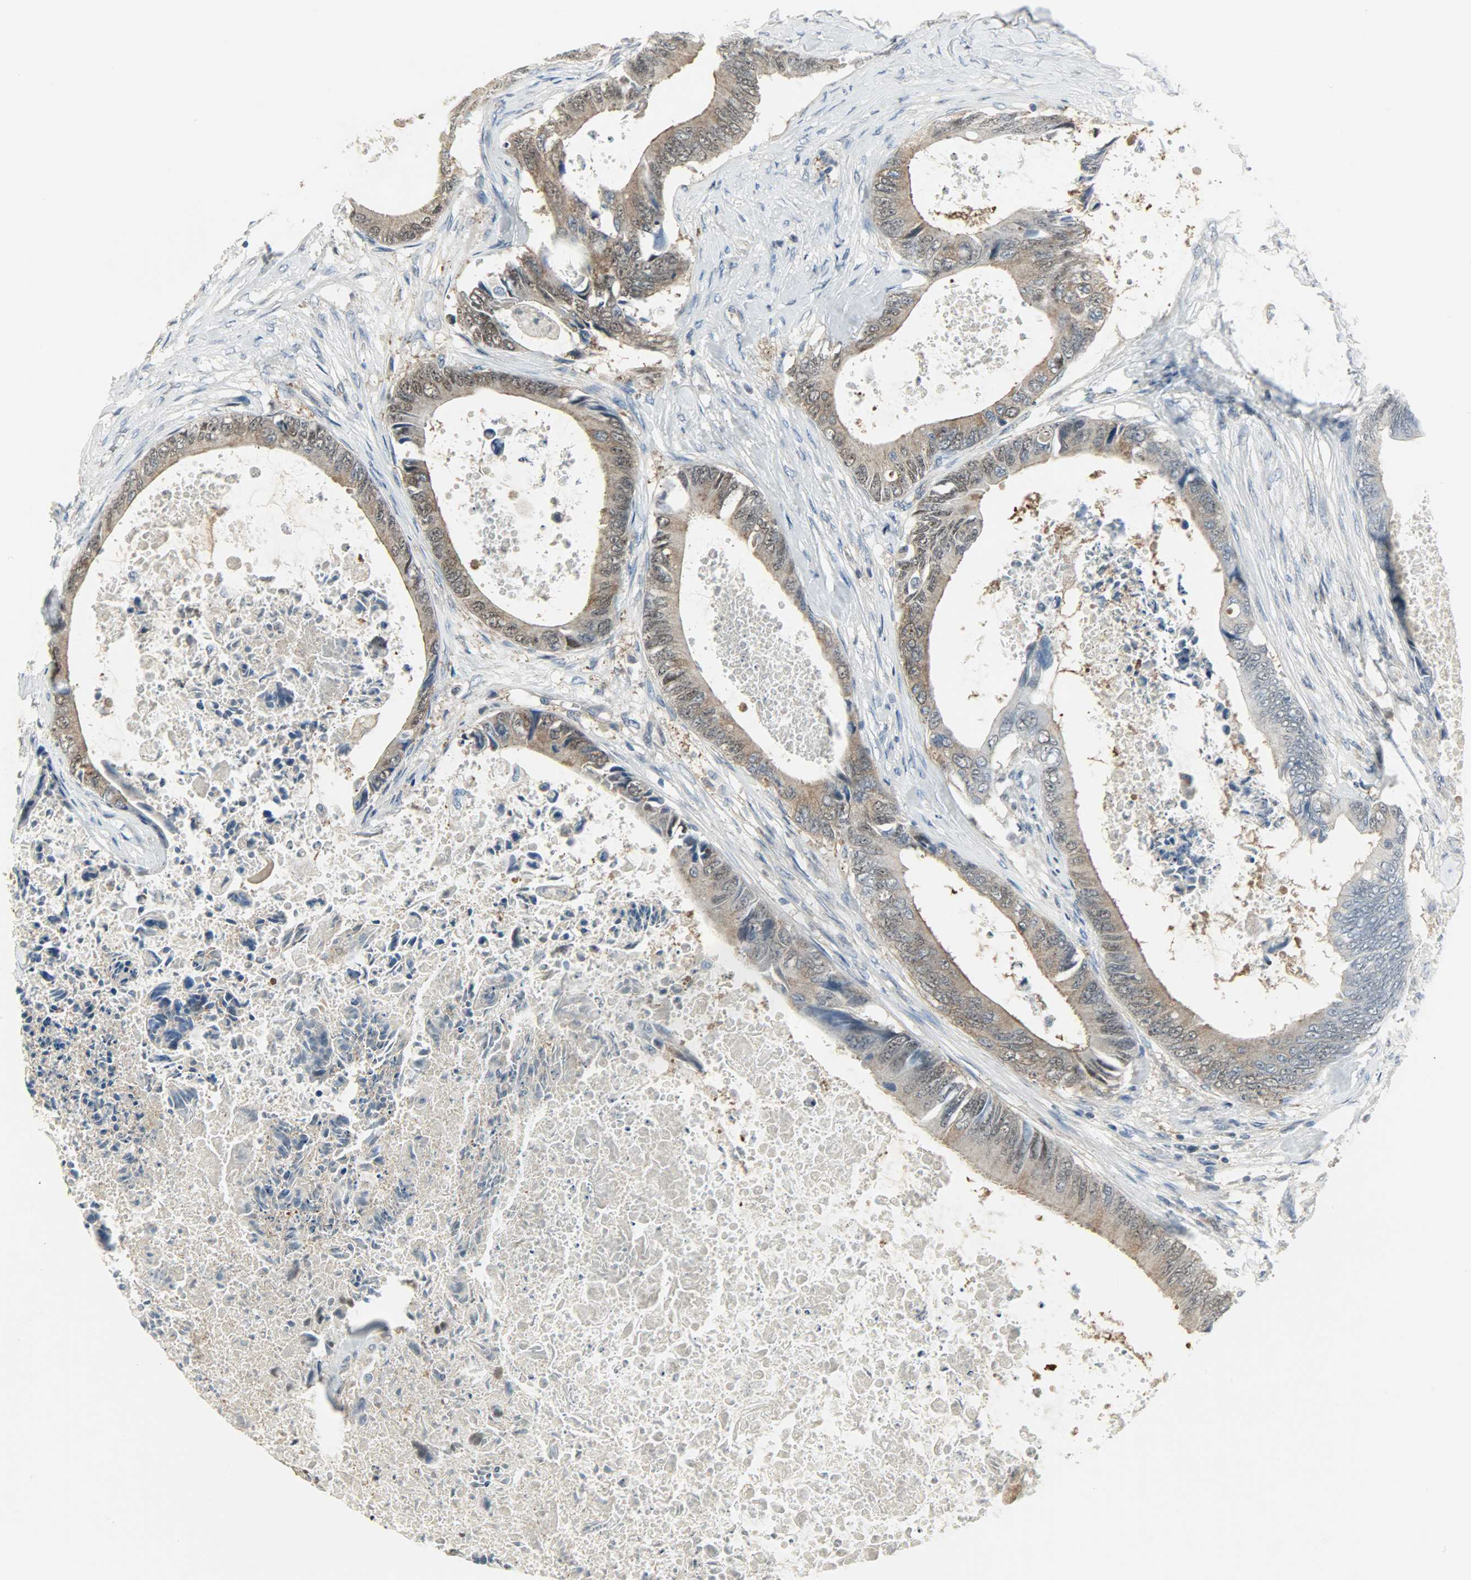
{"staining": {"intensity": "weak", "quantity": ">75%", "location": "cytoplasmic/membranous,nuclear"}, "tissue": "colorectal cancer", "cell_type": "Tumor cells", "image_type": "cancer", "snomed": [{"axis": "morphology", "description": "Normal tissue, NOS"}, {"axis": "morphology", "description": "Adenocarcinoma, NOS"}, {"axis": "topography", "description": "Rectum"}, {"axis": "topography", "description": "Peripheral nerve tissue"}], "caption": "A brown stain highlights weak cytoplasmic/membranous and nuclear positivity of a protein in colorectal adenocarcinoma tumor cells.", "gene": "LDHB", "patient": {"sex": "female", "age": 77}}